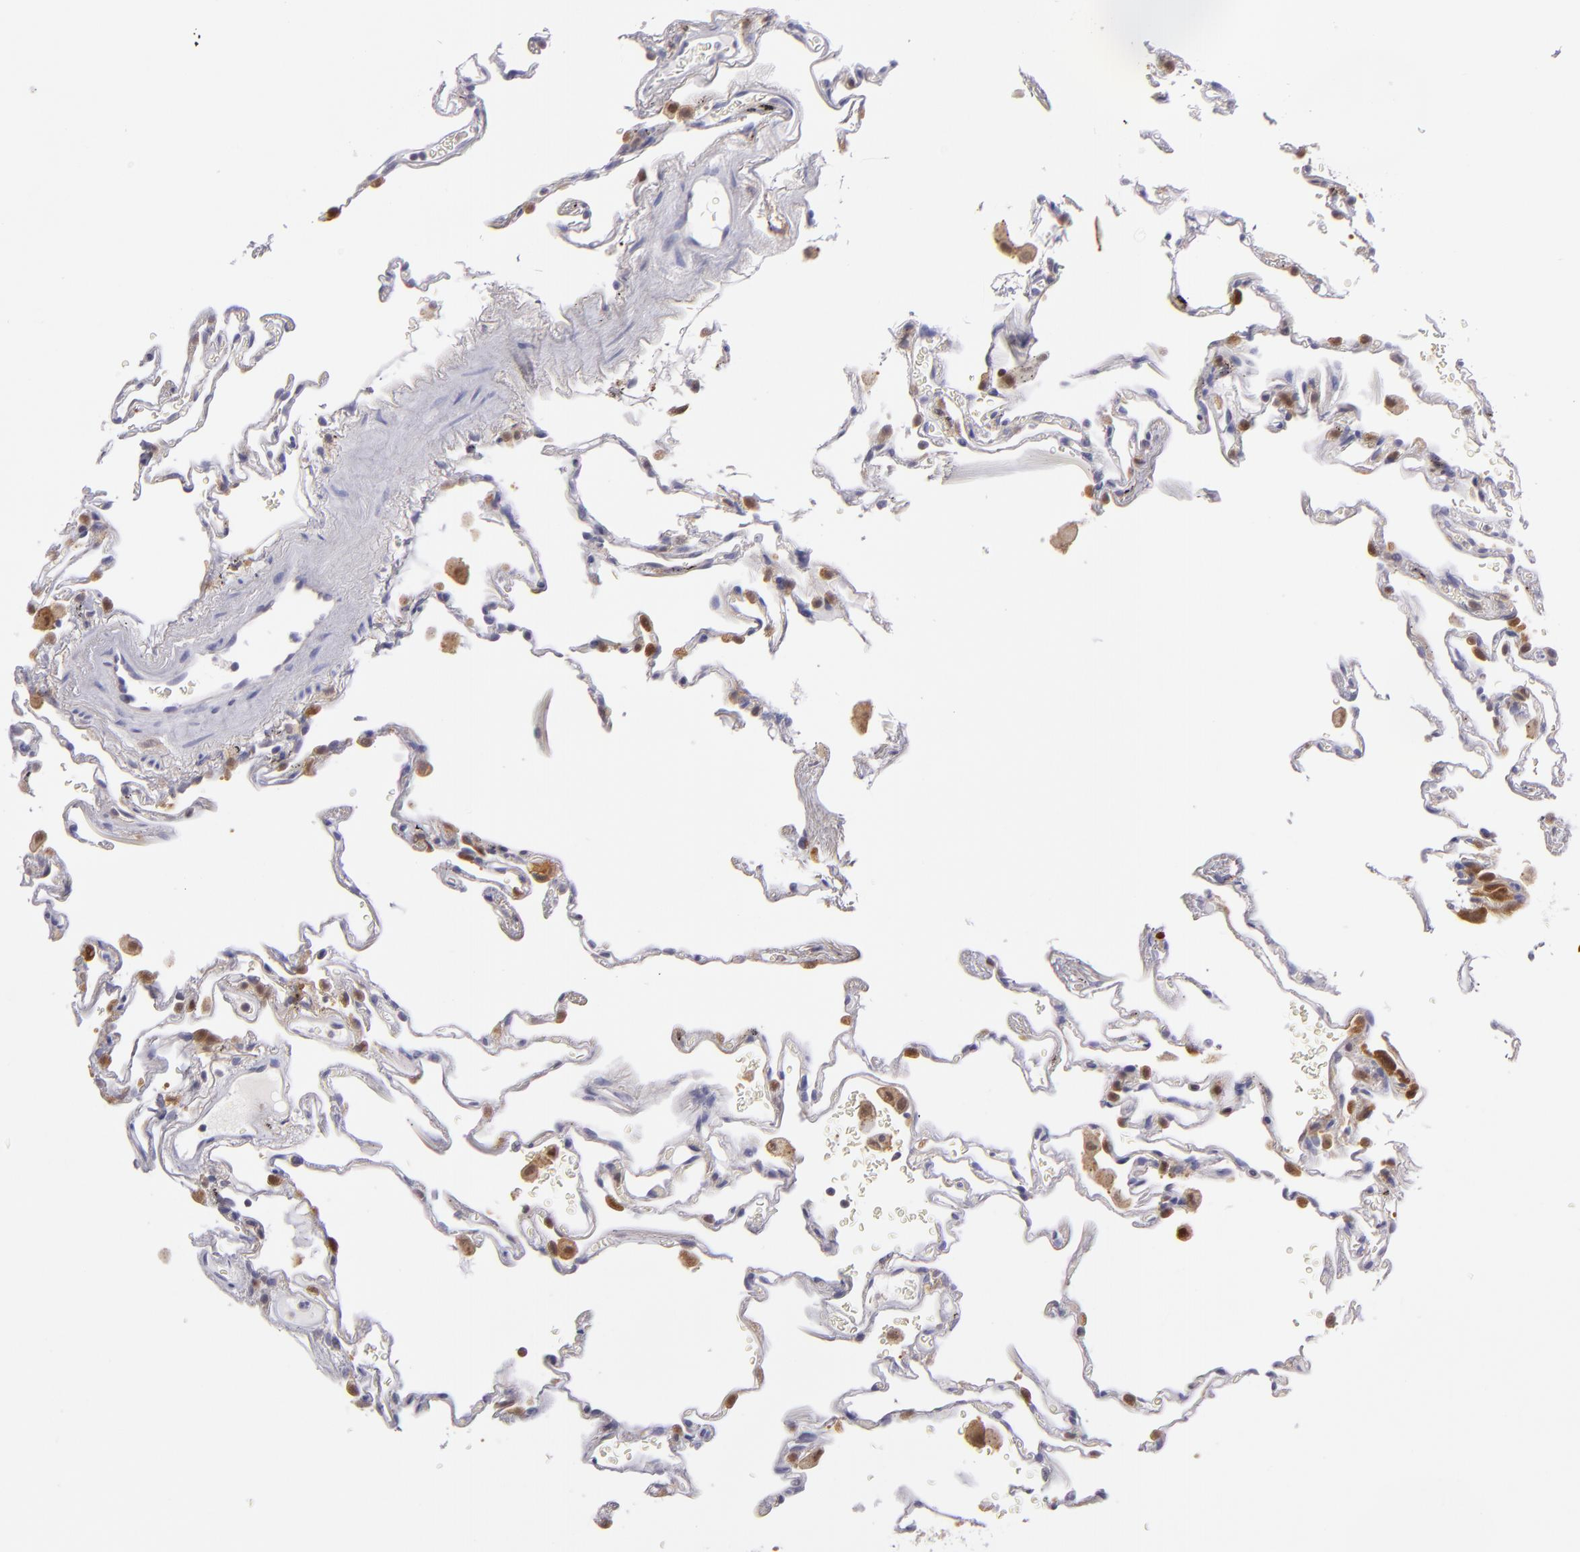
{"staining": {"intensity": "negative", "quantity": "none", "location": "none"}, "tissue": "lung", "cell_type": "Alveolar cells", "image_type": "normal", "snomed": [{"axis": "morphology", "description": "Normal tissue, NOS"}, {"axis": "morphology", "description": "Inflammation, NOS"}, {"axis": "topography", "description": "Lung"}], "caption": "Protein analysis of unremarkable lung exhibits no significant positivity in alveolar cells.", "gene": "HSPH1", "patient": {"sex": "male", "age": 69}}